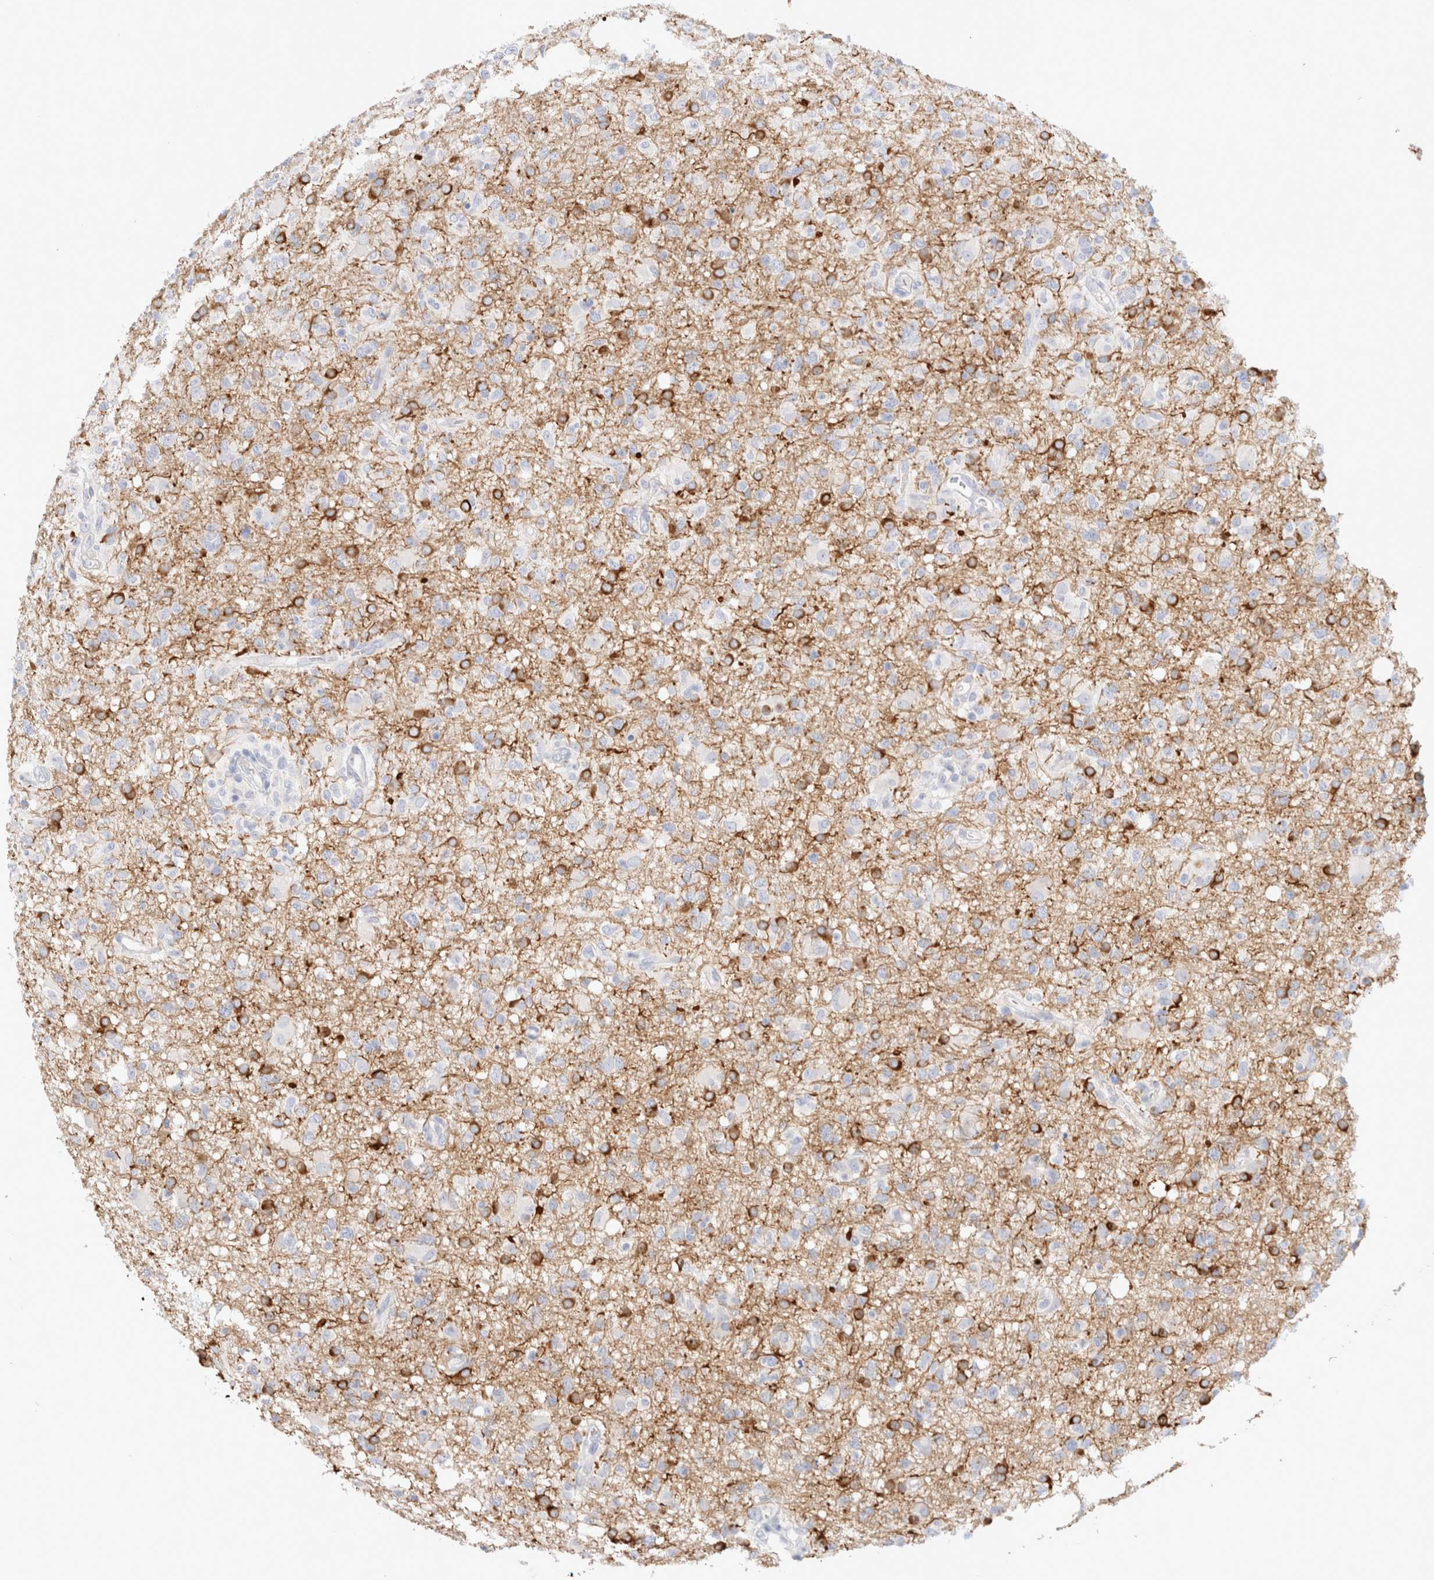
{"staining": {"intensity": "negative", "quantity": "none", "location": "none"}, "tissue": "glioma", "cell_type": "Tumor cells", "image_type": "cancer", "snomed": [{"axis": "morphology", "description": "Glioma, malignant, High grade"}, {"axis": "topography", "description": "Brain"}], "caption": "A histopathology image of human high-grade glioma (malignant) is negative for staining in tumor cells.", "gene": "GADD45G", "patient": {"sex": "female", "age": 57}}